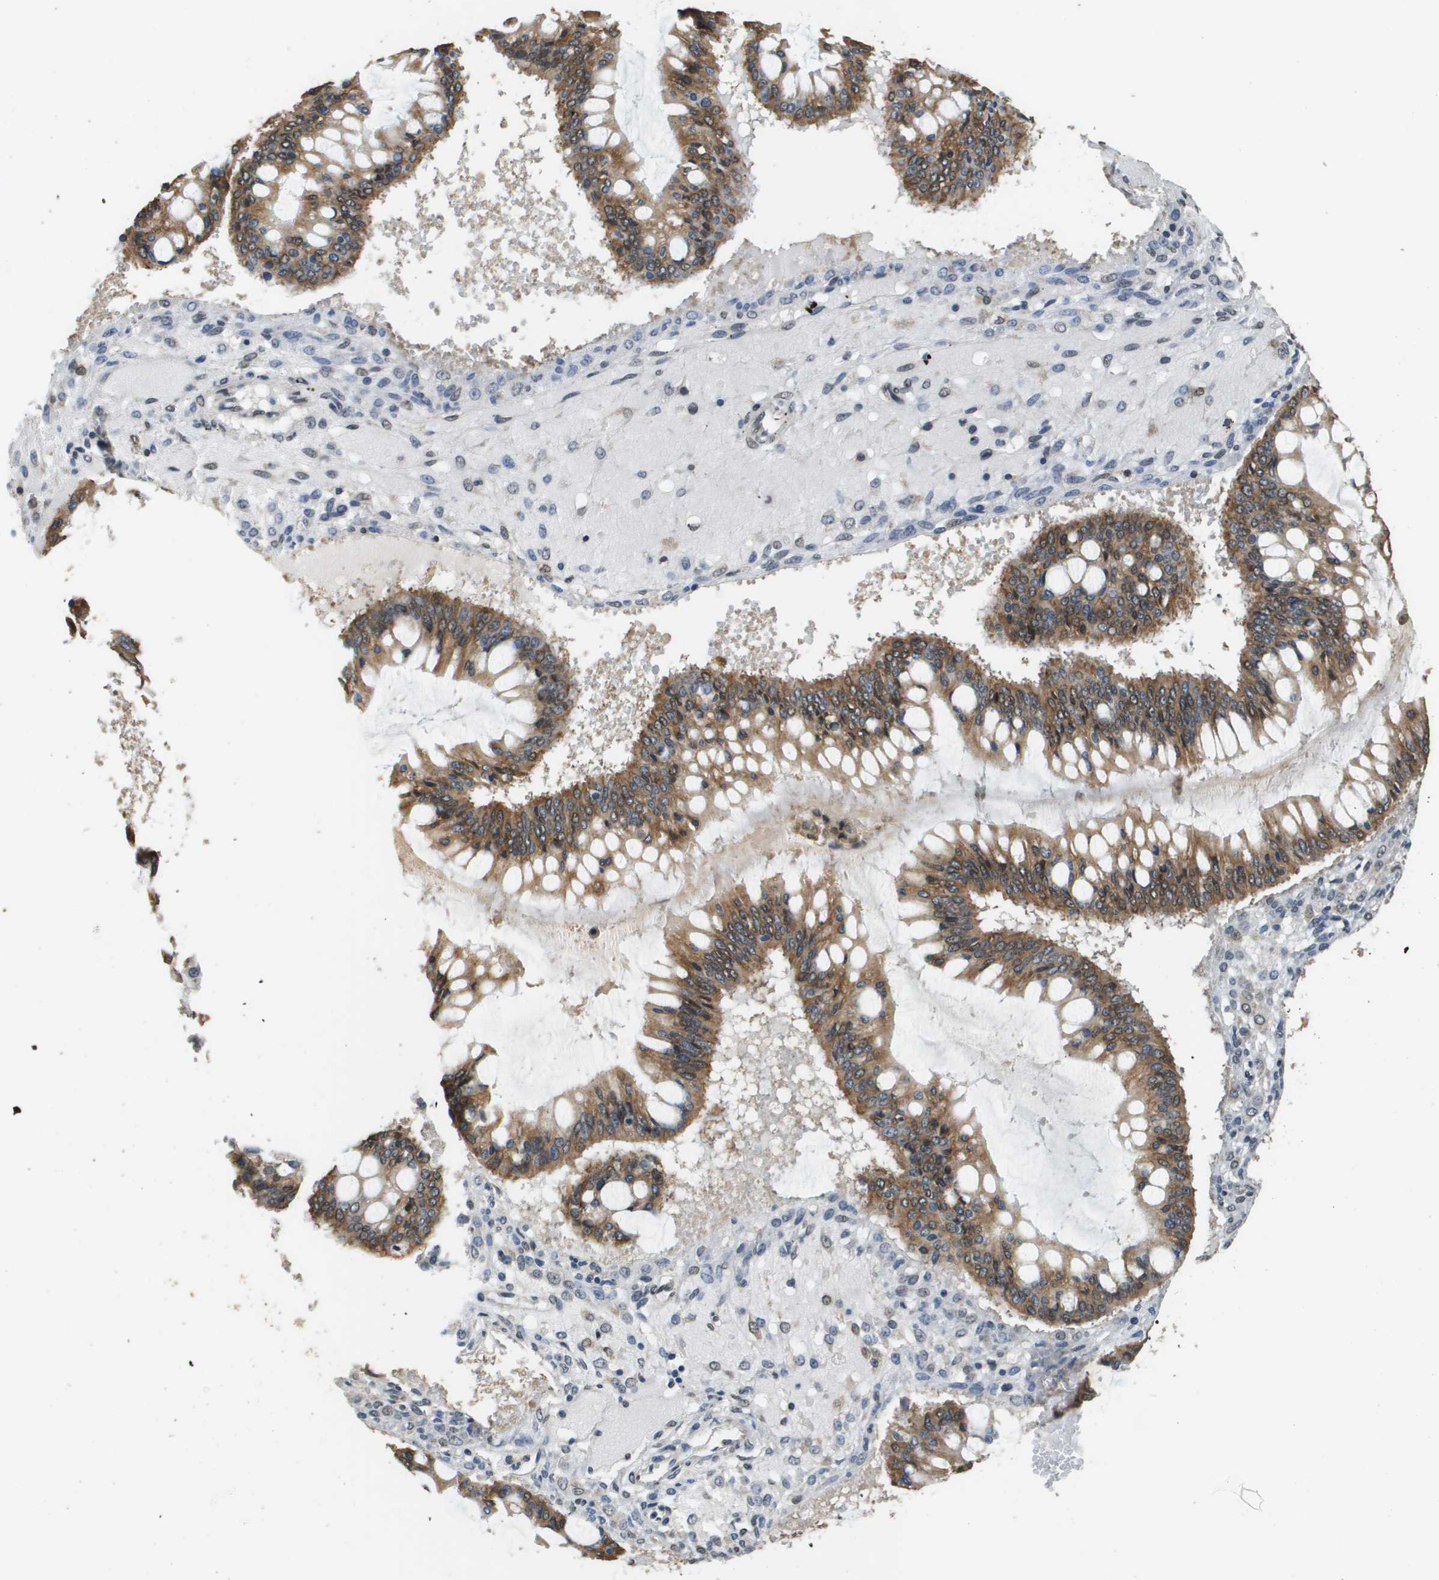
{"staining": {"intensity": "moderate", "quantity": ">75%", "location": "cytoplasmic/membranous"}, "tissue": "ovarian cancer", "cell_type": "Tumor cells", "image_type": "cancer", "snomed": [{"axis": "morphology", "description": "Cystadenocarcinoma, mucinous, NOS"}, {"axis": "topography", "description": "Ovary"}], "caption": "This is an image of IHC staining of mucinous cystadenocarcinoma (ovarian), which shows moderate staining in the cytoplasmic/membranous of tumor cells.", "gene": "FANCC", "patient": {"sex": "female", "age": 73}}